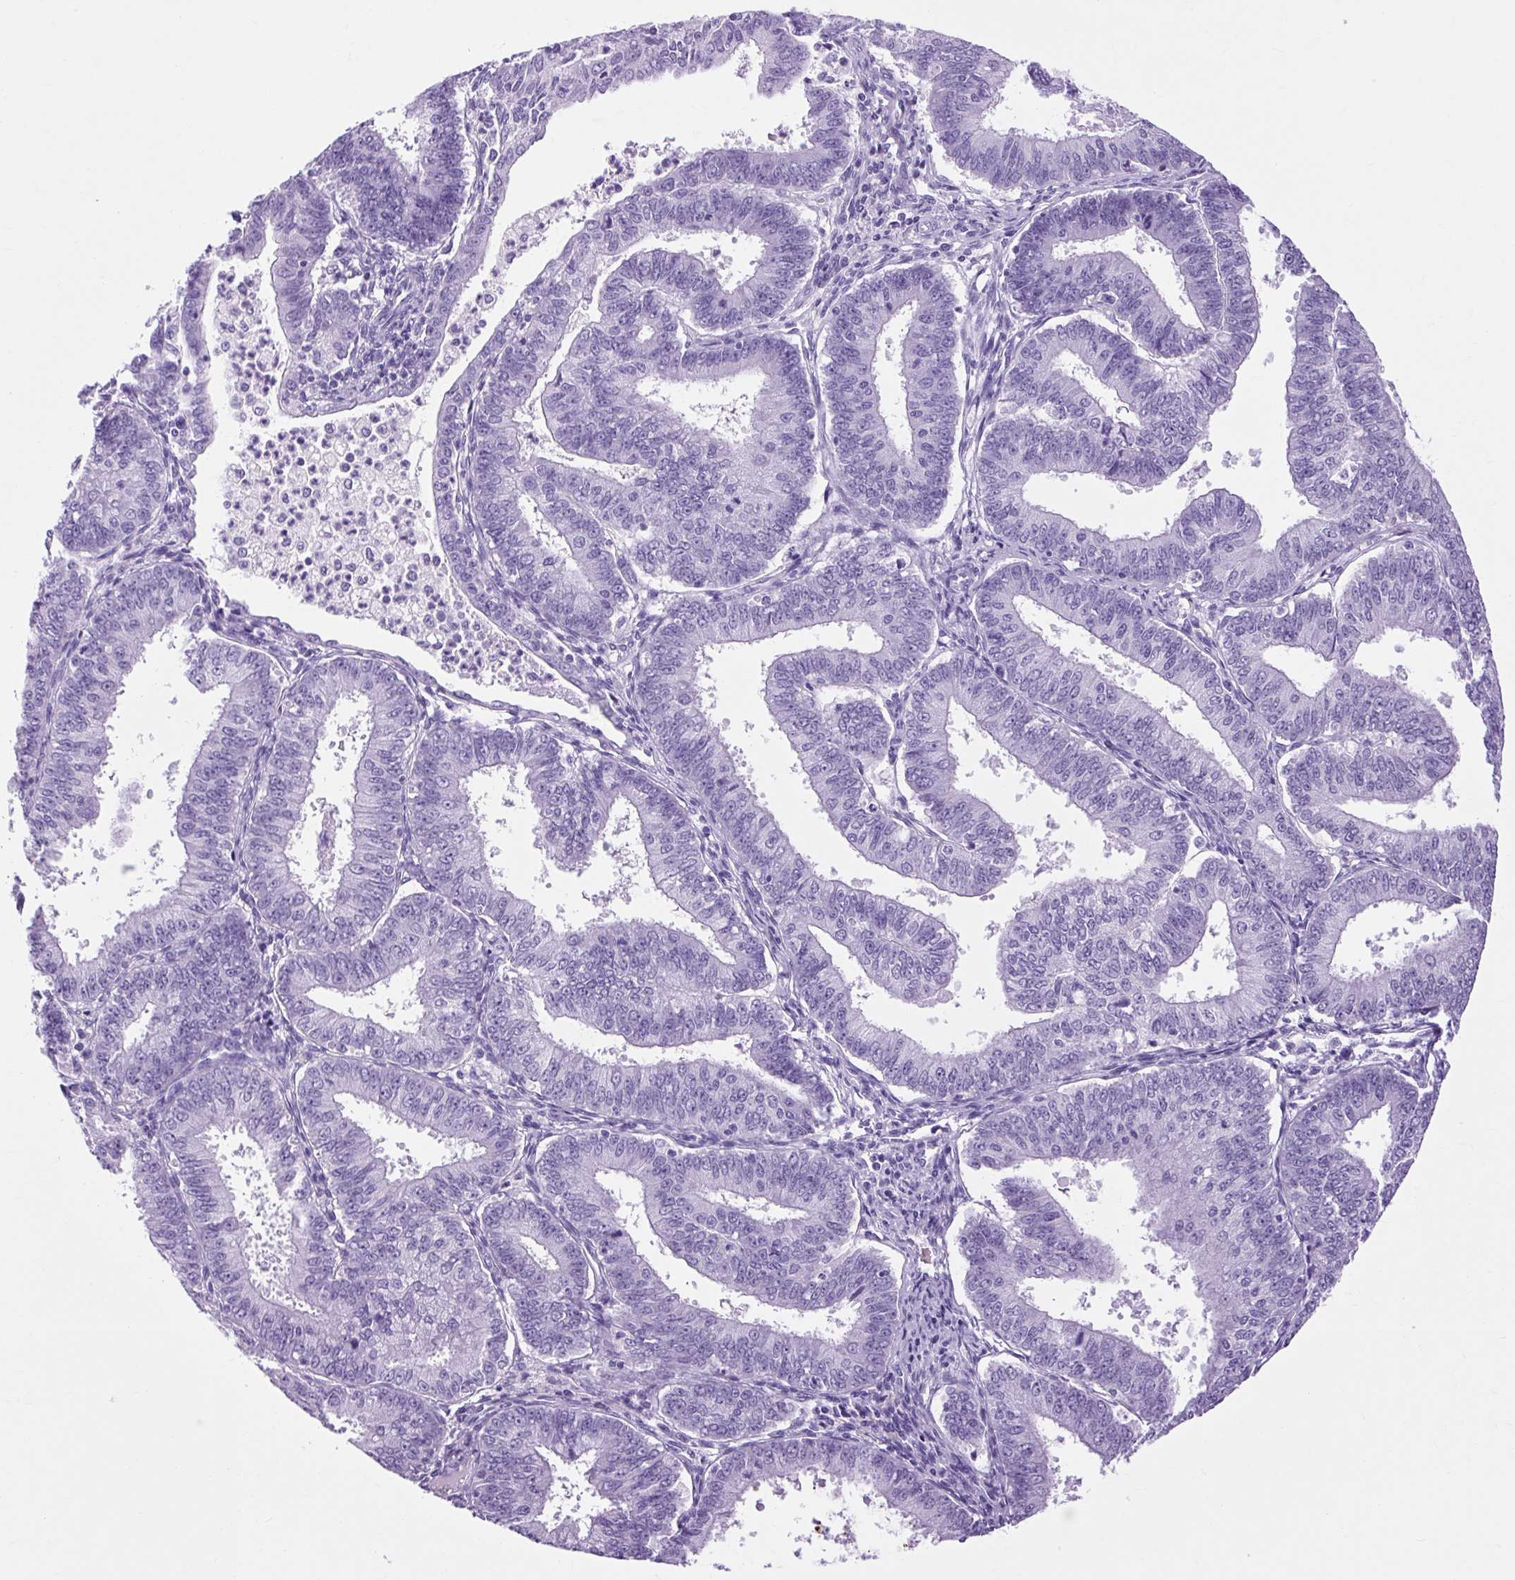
{"staining": {"intensity": "negative", "quantity": "none", "location": "none"}, "tissue": "endometrial cancer", "cell_type": "Tumor cells", "image_type": "cancer", "snomed": [{"axis": "morphology", "description": "Adenocarcinoma, NOS"}, {"axis": "topography", "description": "Endometrium"}], "caption": "Tumor cells show no significant protein expression in adenocarcinoma (endometrial).", "gene": "OOEP", "patient": {"sex": "female", "age": 73}}